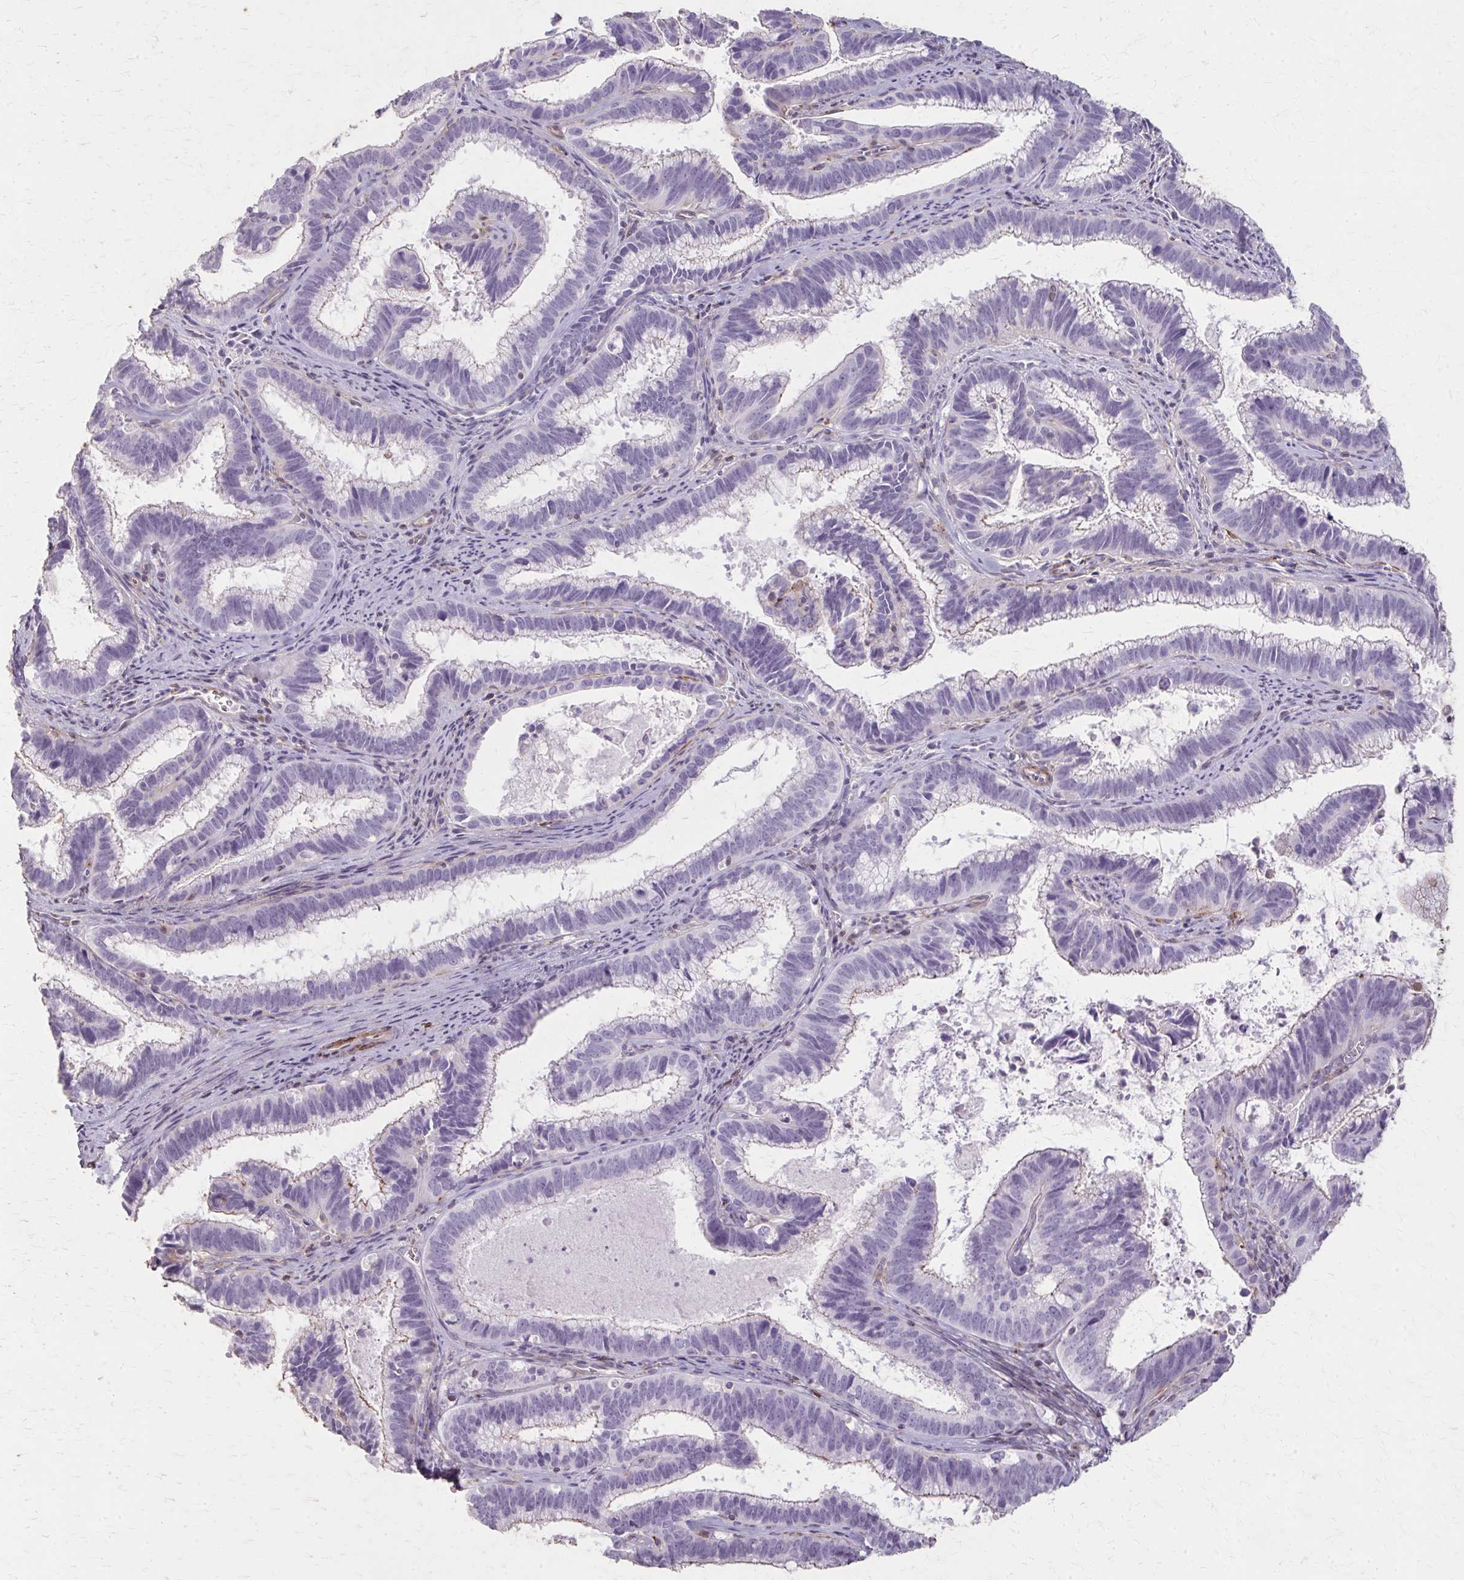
{"staining": {"intensity": "weak", "quantity": "<25%", "location": "cytoplasmic/membranous"}, "tissue": "cervical cancer", "cell_type": "Tumor cells", "image_type": "cancer", "snomed": [{"axis": "morphology", "description": "Adenocarcinoma, NOS"}, {"axis": "topography", "description": "Cervix"}], "caption": "Immunohistochemistry (IHC) photomicrograph of neoplastic tissue: human adenocarcinoma (cervical) stained with DAB (3,3'-diaminobenzidine) exhibits no significant protein positivity in tumor cells.", "gene": "TENM4", "patient": {"sex": "female", "age": 61}}